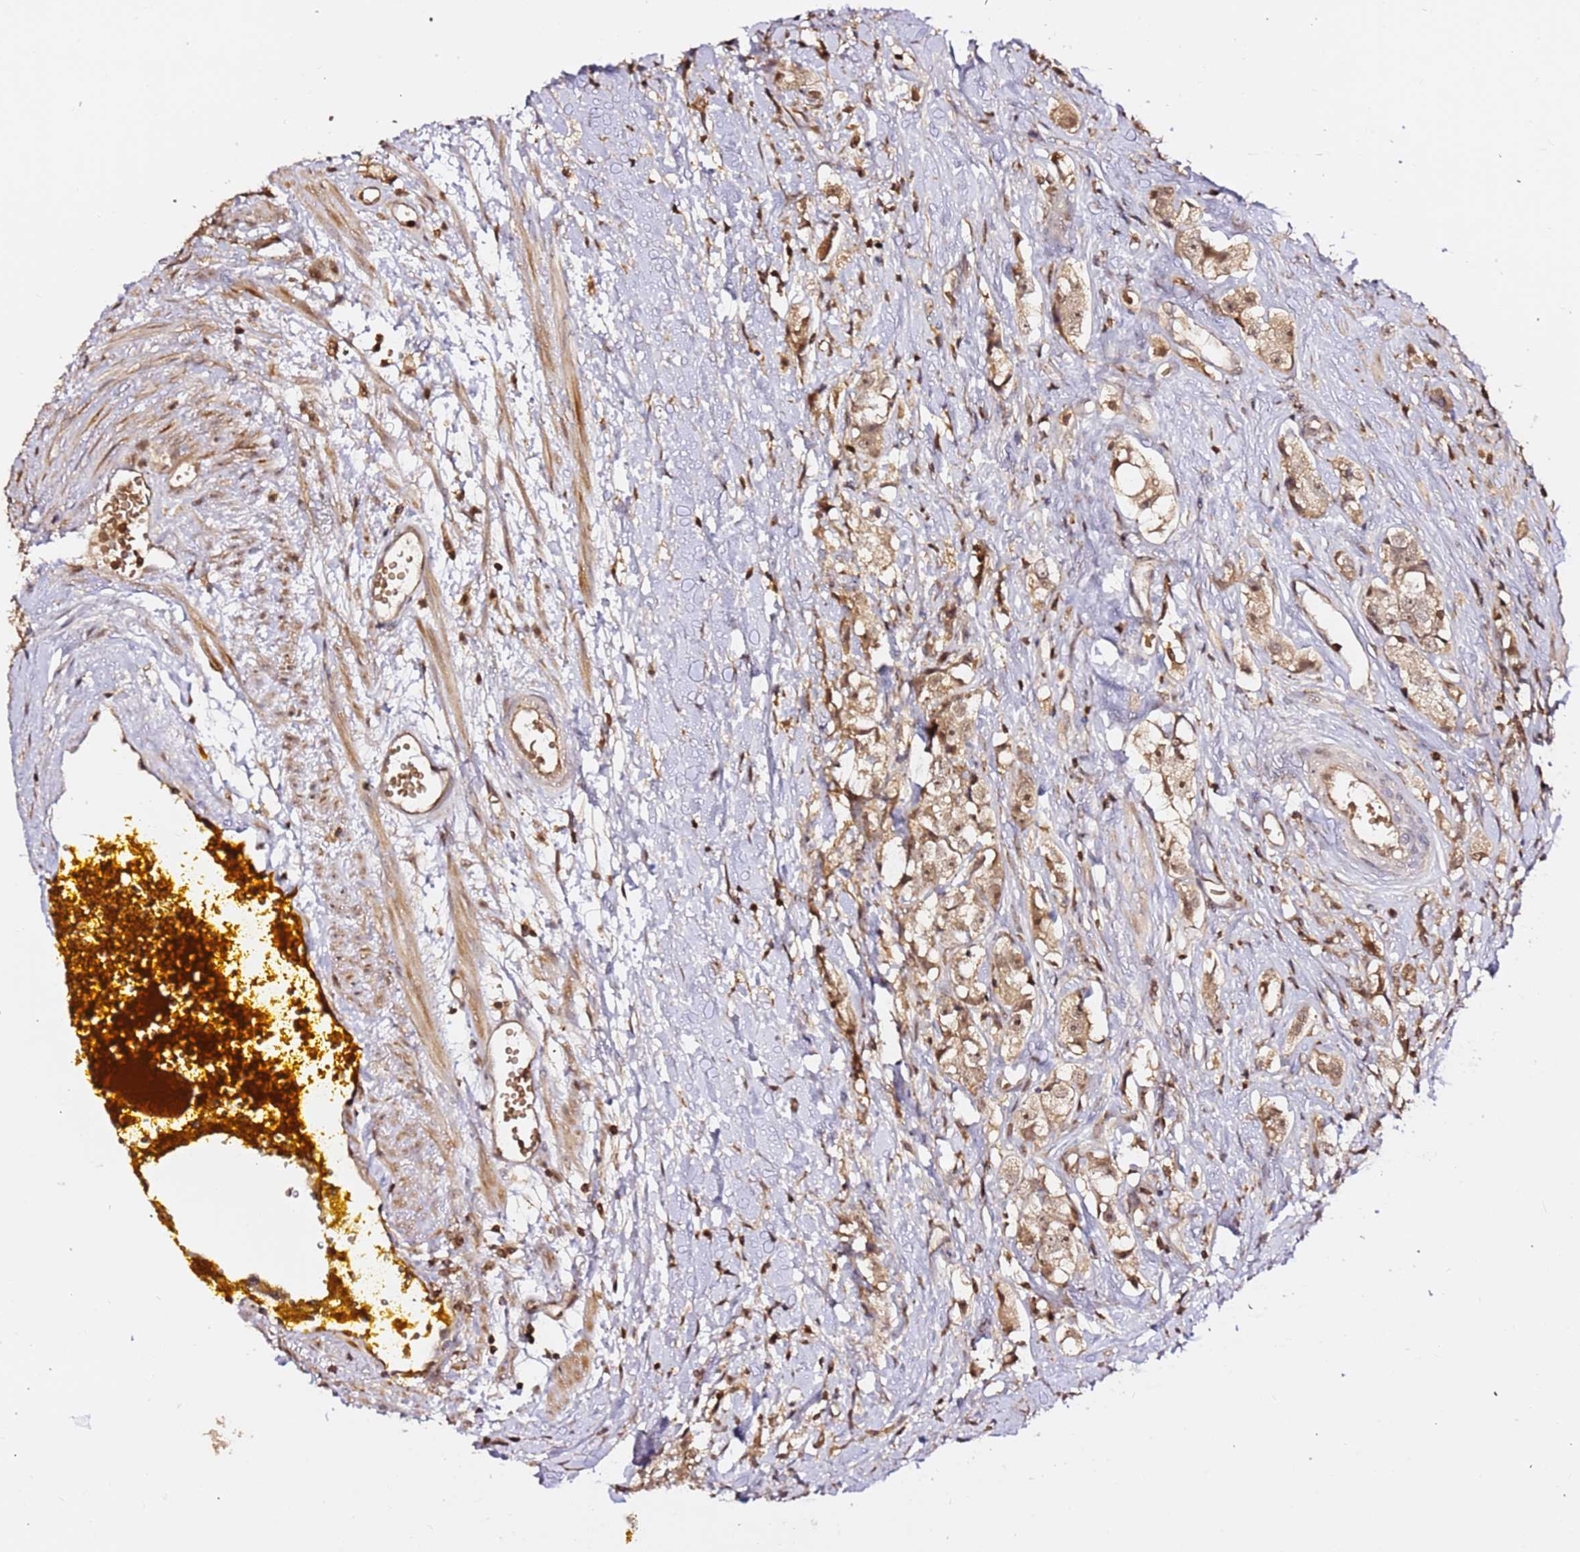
{"staining": {"intensity": "weak", "quantity": "25%-75%", "location": "cytoplasmic/membranous,nuclear"}, "tissue": "prostate cancer", "cell_type": "Tumor cells", "image_type": "cancer", "snomed": [{"axis": "morphology", "description": "Adenocarcinoma, High grade"}, {"axis": "topography", "description": "Prostate"}], "caption": "Brown immunohistochemical staining in prostate cancer displays weak cytoplasmic/membranous and nuclear staining in approximately 25%-75% of tumor cells. The staining was performed using DAB, with brown indicating positive protein expression. Nuclei are stained blue with hematoxylin.", "gene": "OR5V1", "patient": {"sex": "male", "age": 74}}